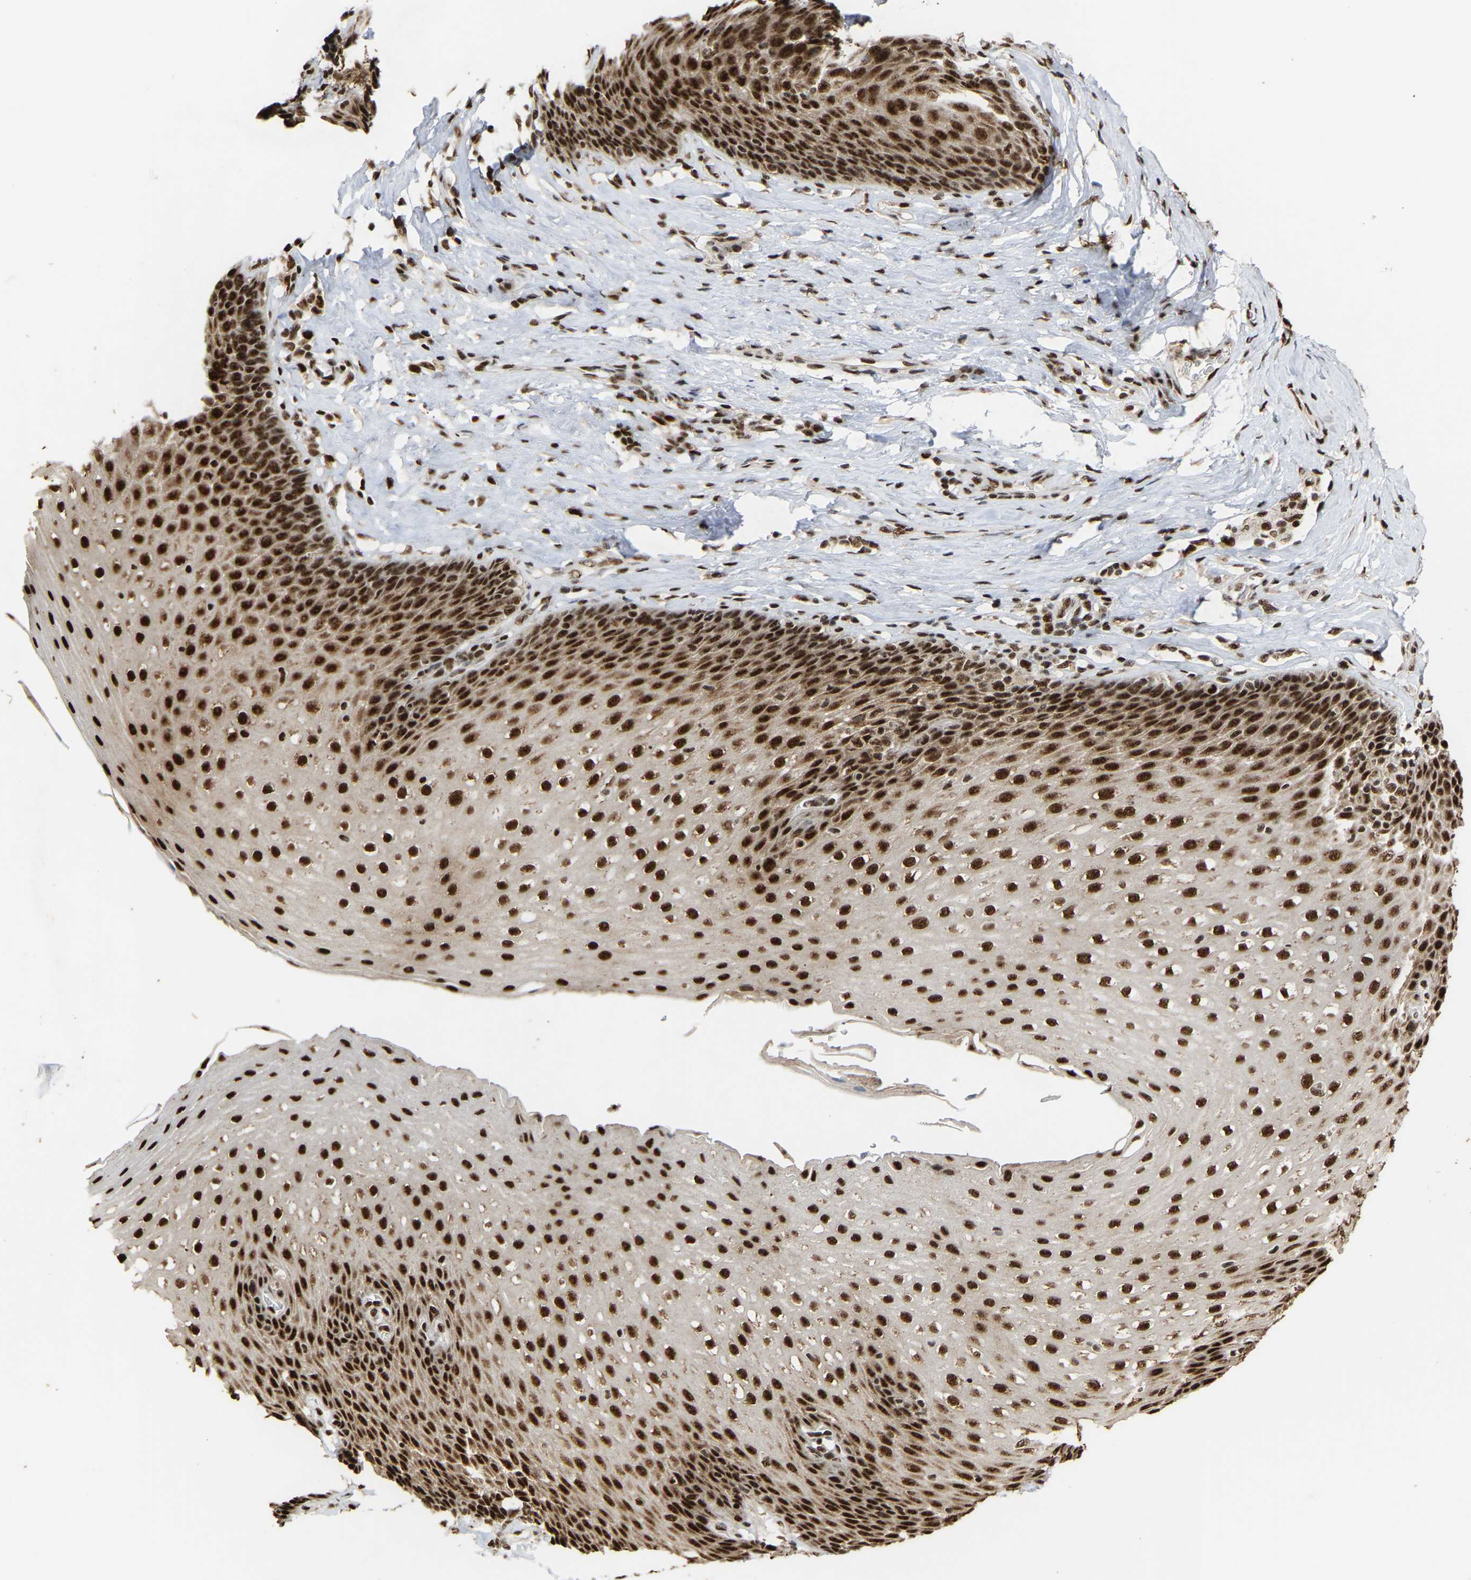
{"staining": {"intensity": "strong", "quantity": ">75%", "location": "nuclear"}, "tissue": "esophagus", "cell_type": "Squamous epithelial cells", "image_type": "normal", "snomed": [{"axis": "morphology", "description": "Normal tissue, NOS"}, {"axis": "topography", "description": "Esophagus"}], "caption": "A micrograph of human esophagus stained for a protein displays strong nuclear brown staining in squamous epithelial cells. The protein of interest is stained brown, and the nuclei are stained in blue (DAB (3,3'-diaminobenzidine) IHC with brightfield microscopy, high magnification).", "gene": "ALYREF", "patient": {"sex": "female", "age": 61}}